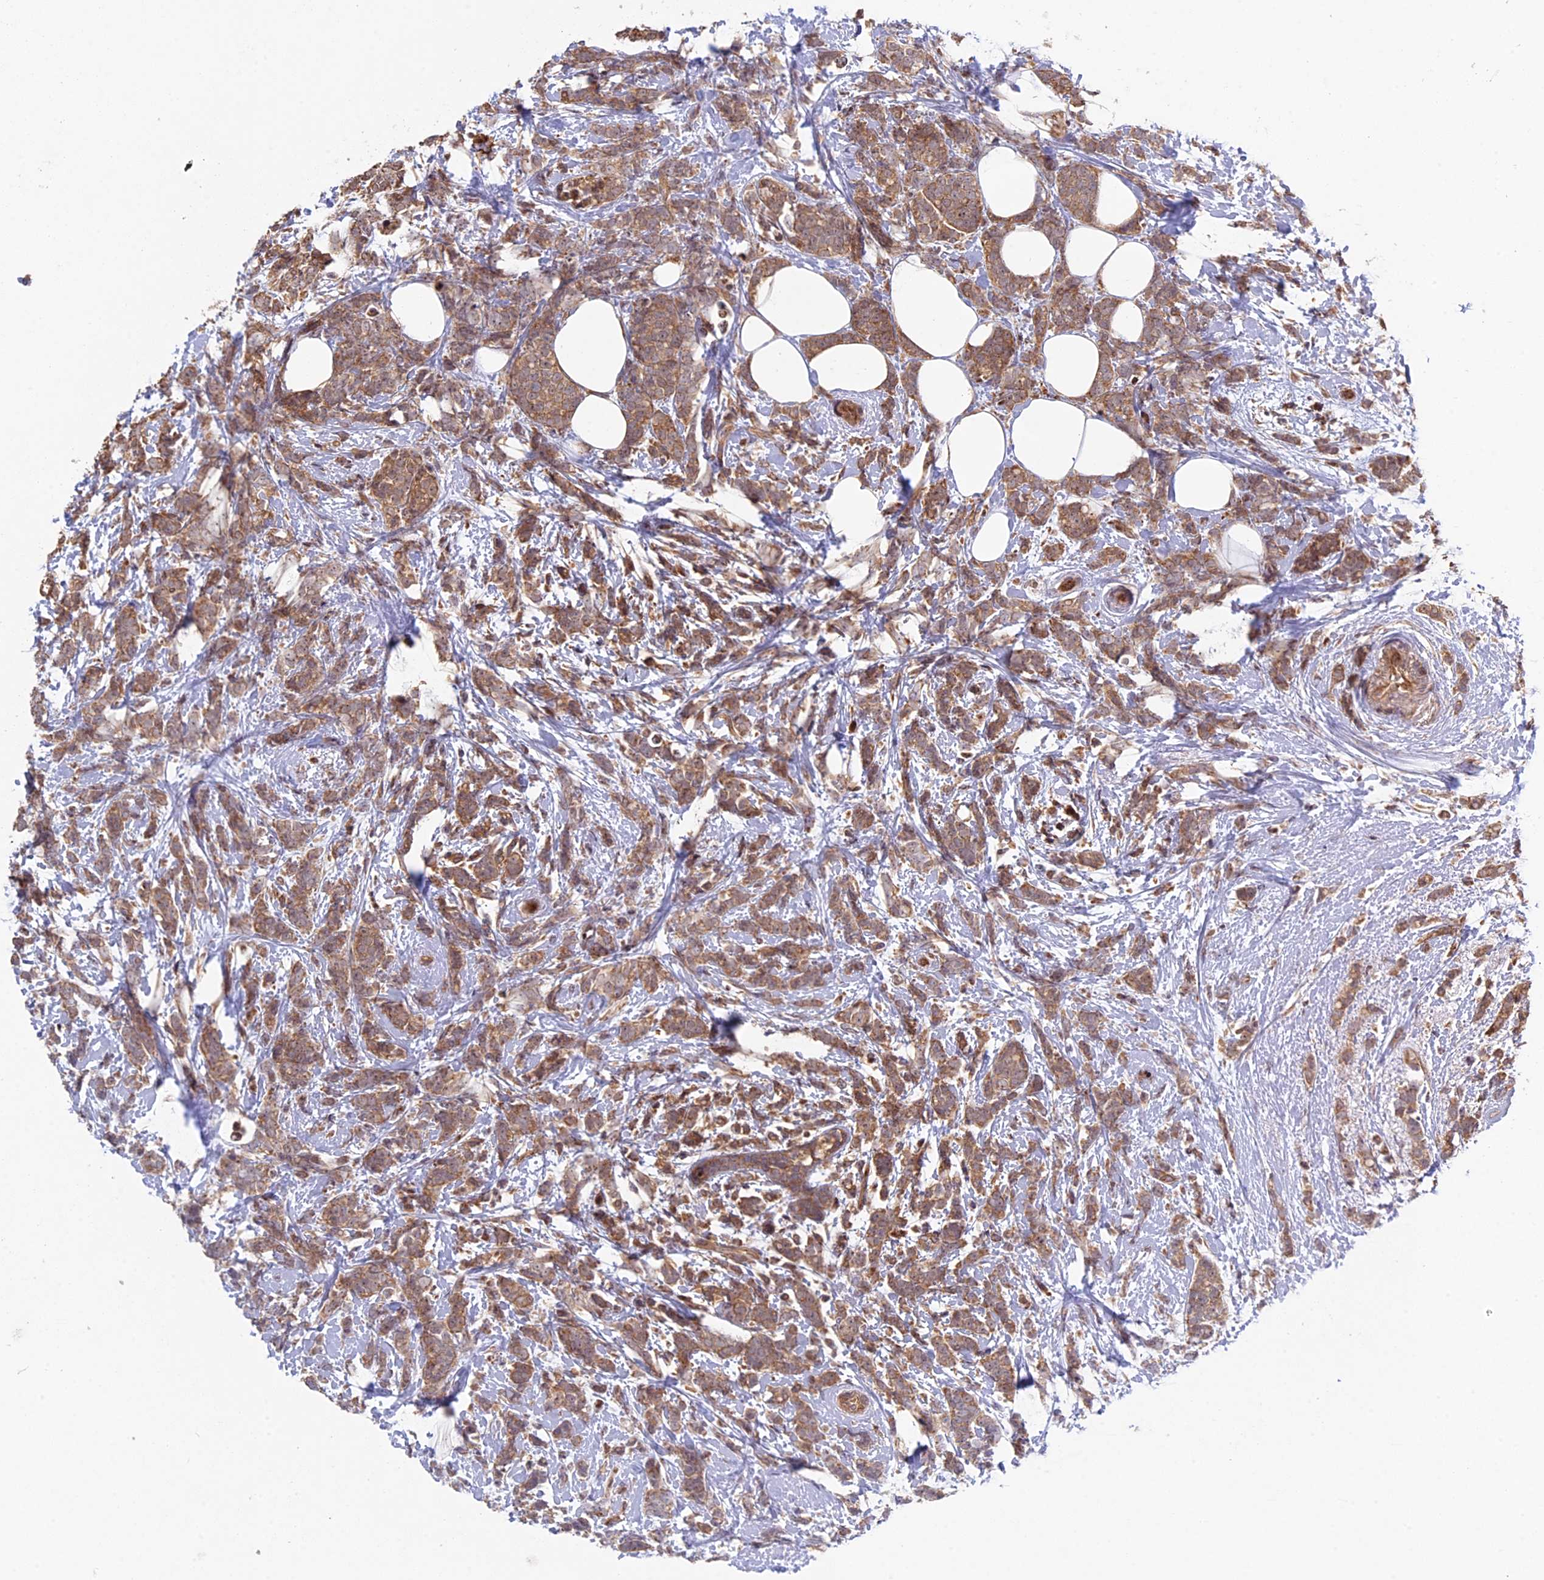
{"staining": {"intensity": "moderate", "quantity": ">75%", "location": "cytoplasmic/membranous"}, "tissue": "breast cancer", "cell_type": "Tumor cells", "image_type": "cancer", "snomed": [{"axis": "morphology", "description": "Lobular carcinoma"}, {"axis": "topography", "description": "Breast"}], "caption": "The image displays immunohistochemical staining of lobular carcinoma (breast). There is moderate cytoplasmic/membranous positivity is identified in approximately >75% of tumor cells. (brown staining indicates protein expression, while blue staining denotes nuclei).", "gene": "FERMT1", "patient": {"sex": "female", "age": 58}}